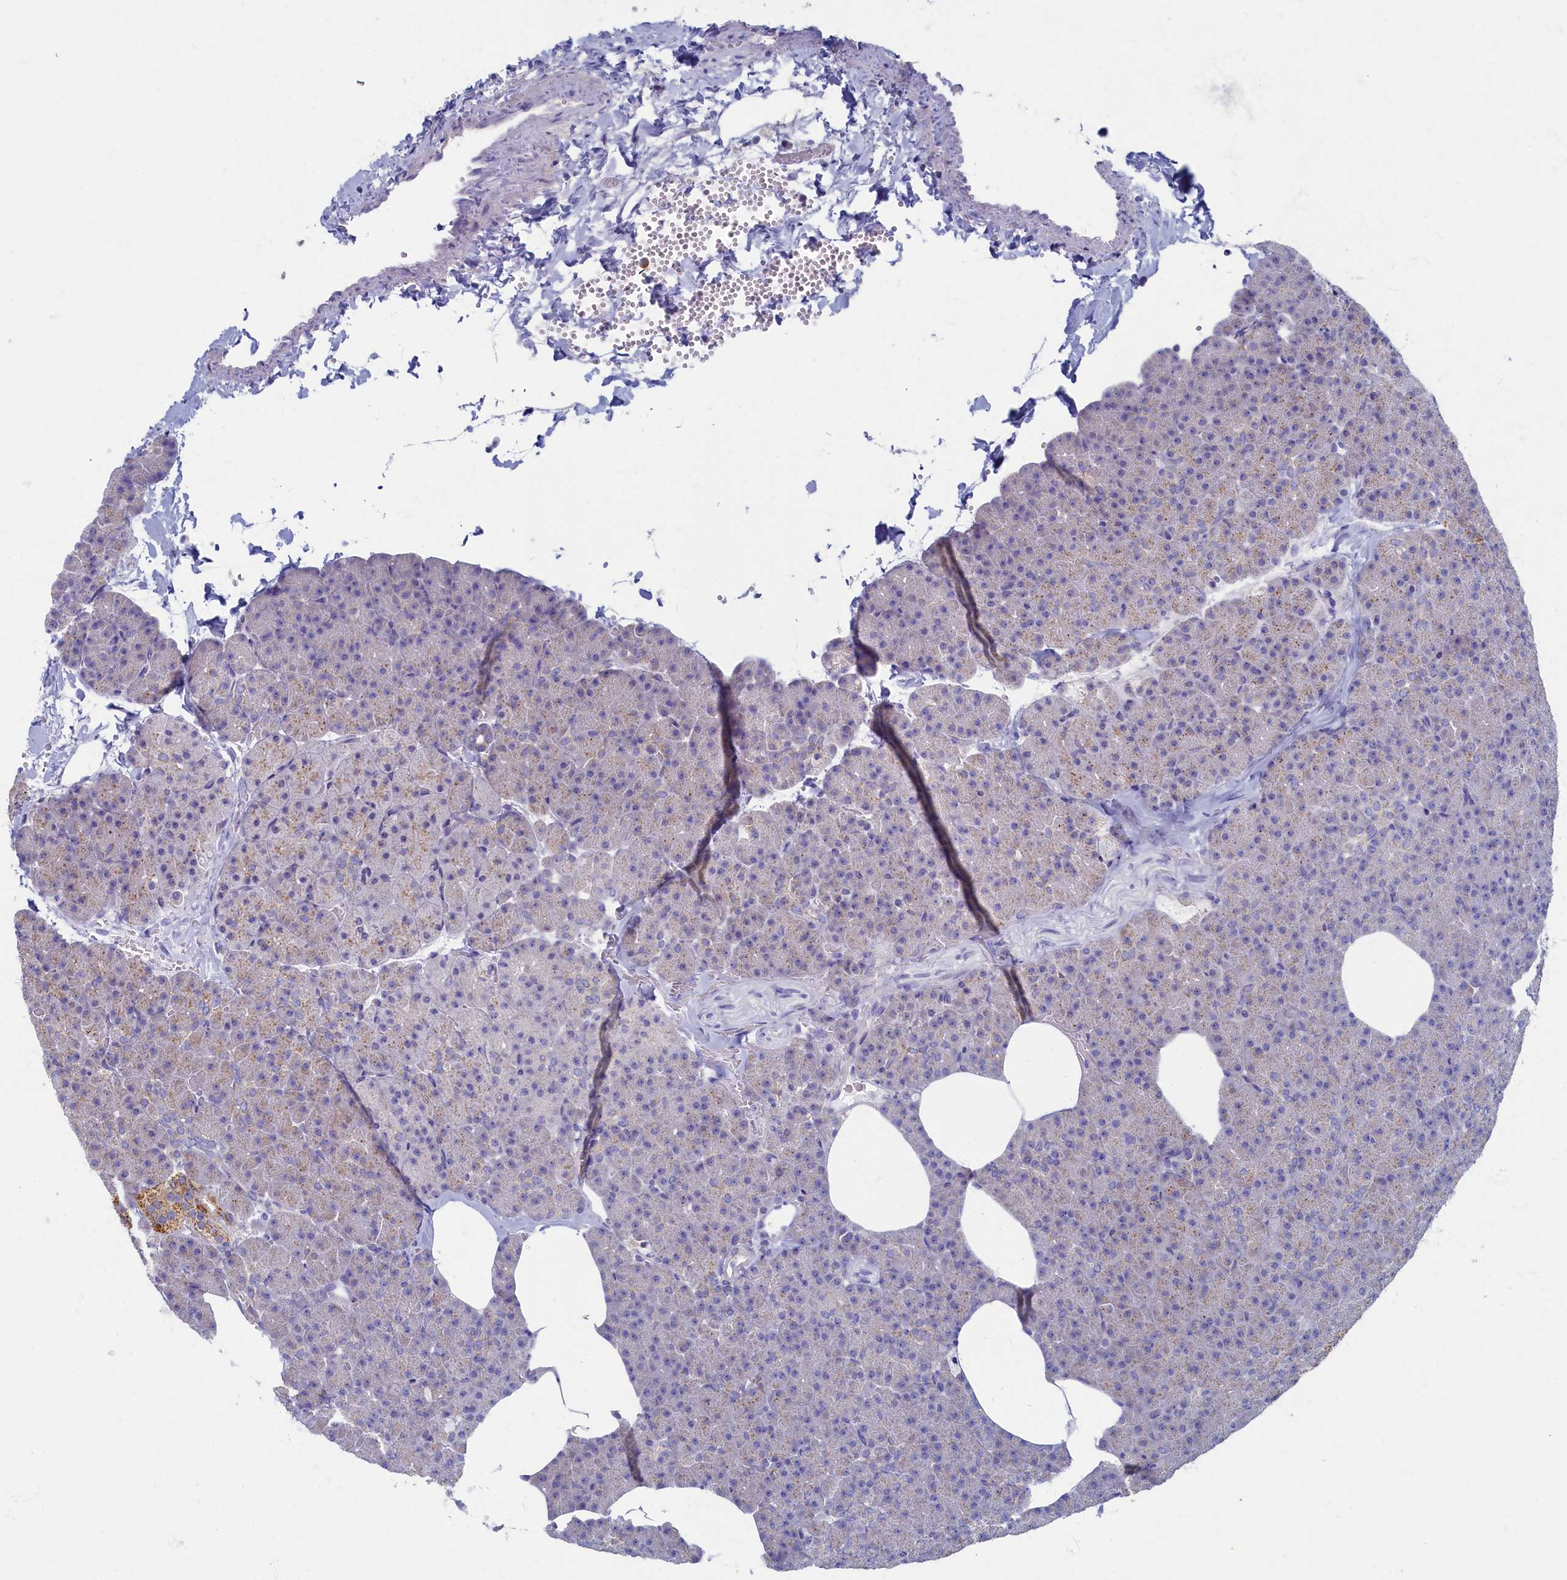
{"staining": {"intensity": "strong", "quantity": "<25%", "location": "cytoplasmic/membranous"}, "tissue": "pancreas", "cell_type": "Exocrine glandular cells", "image_type": "normal", "snomed": [{"axis": "morphology", "description": "Normal tissue, NOS"}, {"axis": "morphology", "description": "Carcinoid, malignant, NOS"}, {"axis": "topography", "description": "Pancreas"}], "caption": "IHC staining of unremarkable pancreas, which exhibits medium levels of strong cytoplasmic/membranous positivity in approximately <25% of exocrine glandular cells indicating strong cytoplasmic/membranous protein positivity. The staining was performed using DAB (brown) for protein detection and nuclei were counterstained in hematoxylin (blue).", "gene": "OCIAD2", "patient": {"sex": "female", "age": 35}}